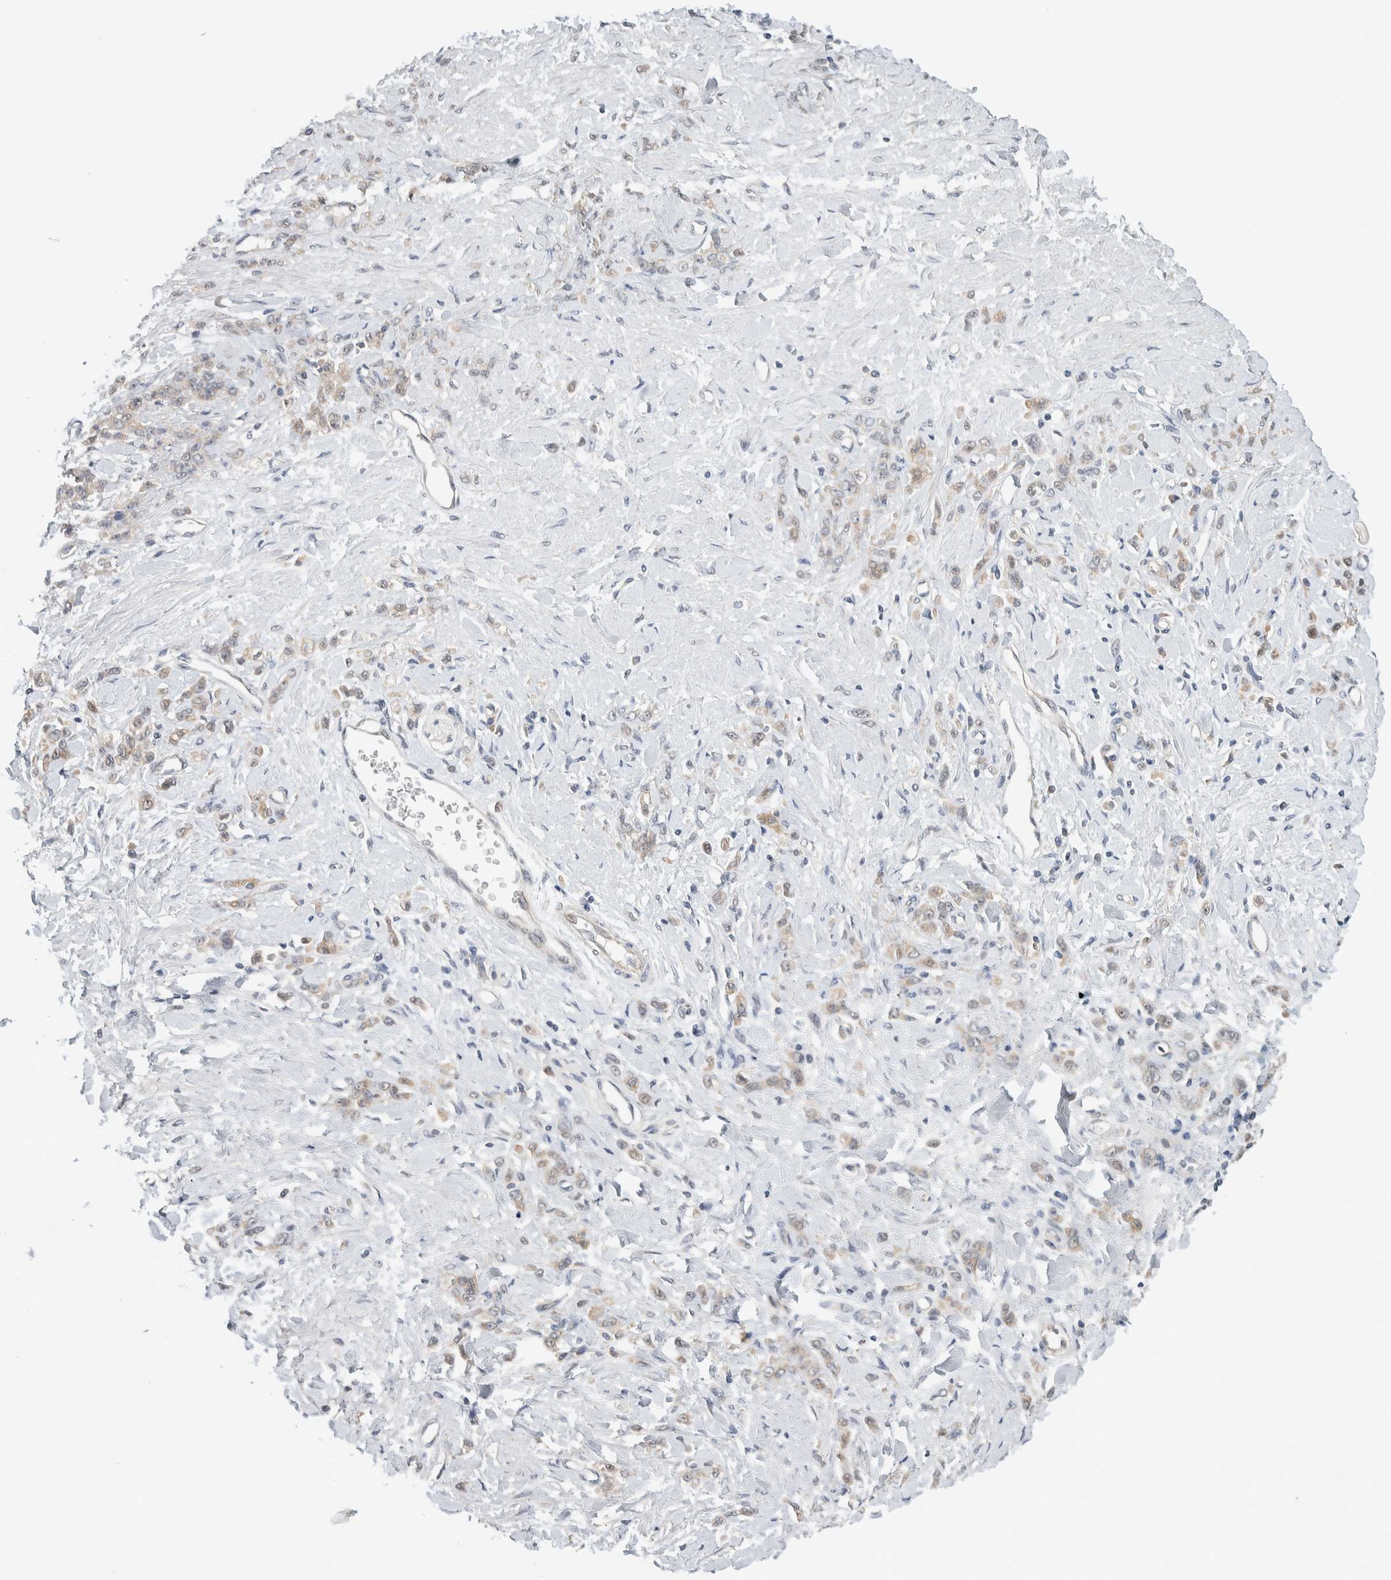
{"staining": {"intensity": "weak", "quantity": "25%-75%", "location": "cytoplasmic/membranous"}, "tissue": "stomach cancer", "cell_type": "Tumor cells", "image_type": "cancer", "snomed": [{"axis": "morphology", "description": "Normal tissue, NOS"}, {"axis": "morphology", "description": "Adenocarcinoma, NOS"}, {"axis": "topography", "description": "Stomach"}], "caption": "Brown immunohistochemical staining in stomach adenocarcinoma demonstrates weak cytoplasmic/membranous positivity in approximately 25%-75% of tumor cells. Immunohistochemistry (ihc) stains the protein of interest in brown and the nuclei are stained blue.", "gene": "SHPK", "patient": {"sex": "male", "age": 82}}